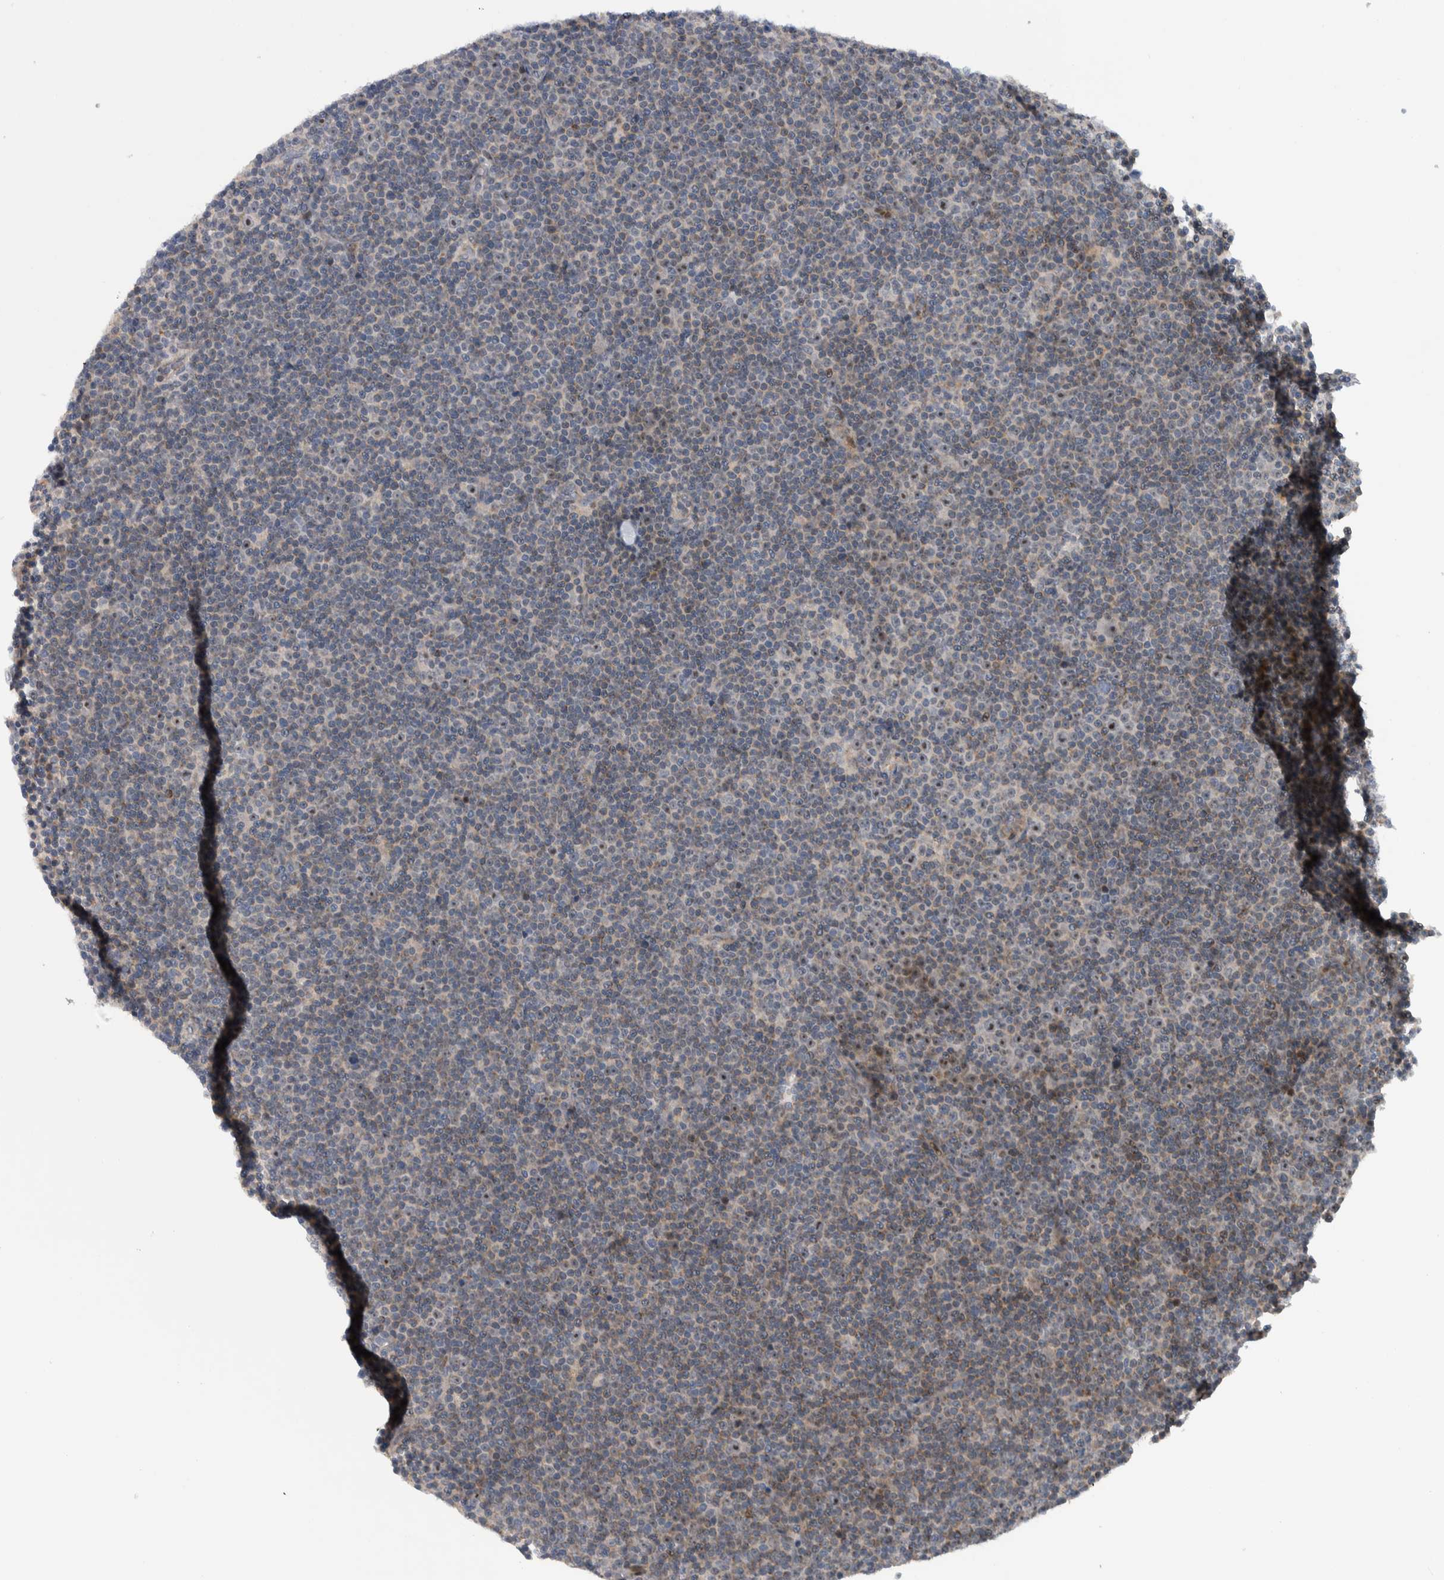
{"staining": {"intensity": "strong", "quantity": "<25%", "location": "nuclear"}, "tissue": "lymphoma", "cell_type": "Tumor cells", "image_type": "cancer", "snomed": [{"axis": "morphology", "description": "Malignant lymphoma, non-Hodgkin's type, Low grade"}, {"axis": "topography", "description": "Lymph node"}], "caption": "IHC image of neoplastic tissue: malignant lymphoma, non-Hodgkin's type (low-grade) stained using IHC shows medium levels of strong protein expression localized specifically in the nuclear of tumor cells, appearing as a nuclear brown color.", "gene": "PRRG4", "patient": {"sex": "female", "age": 67}}